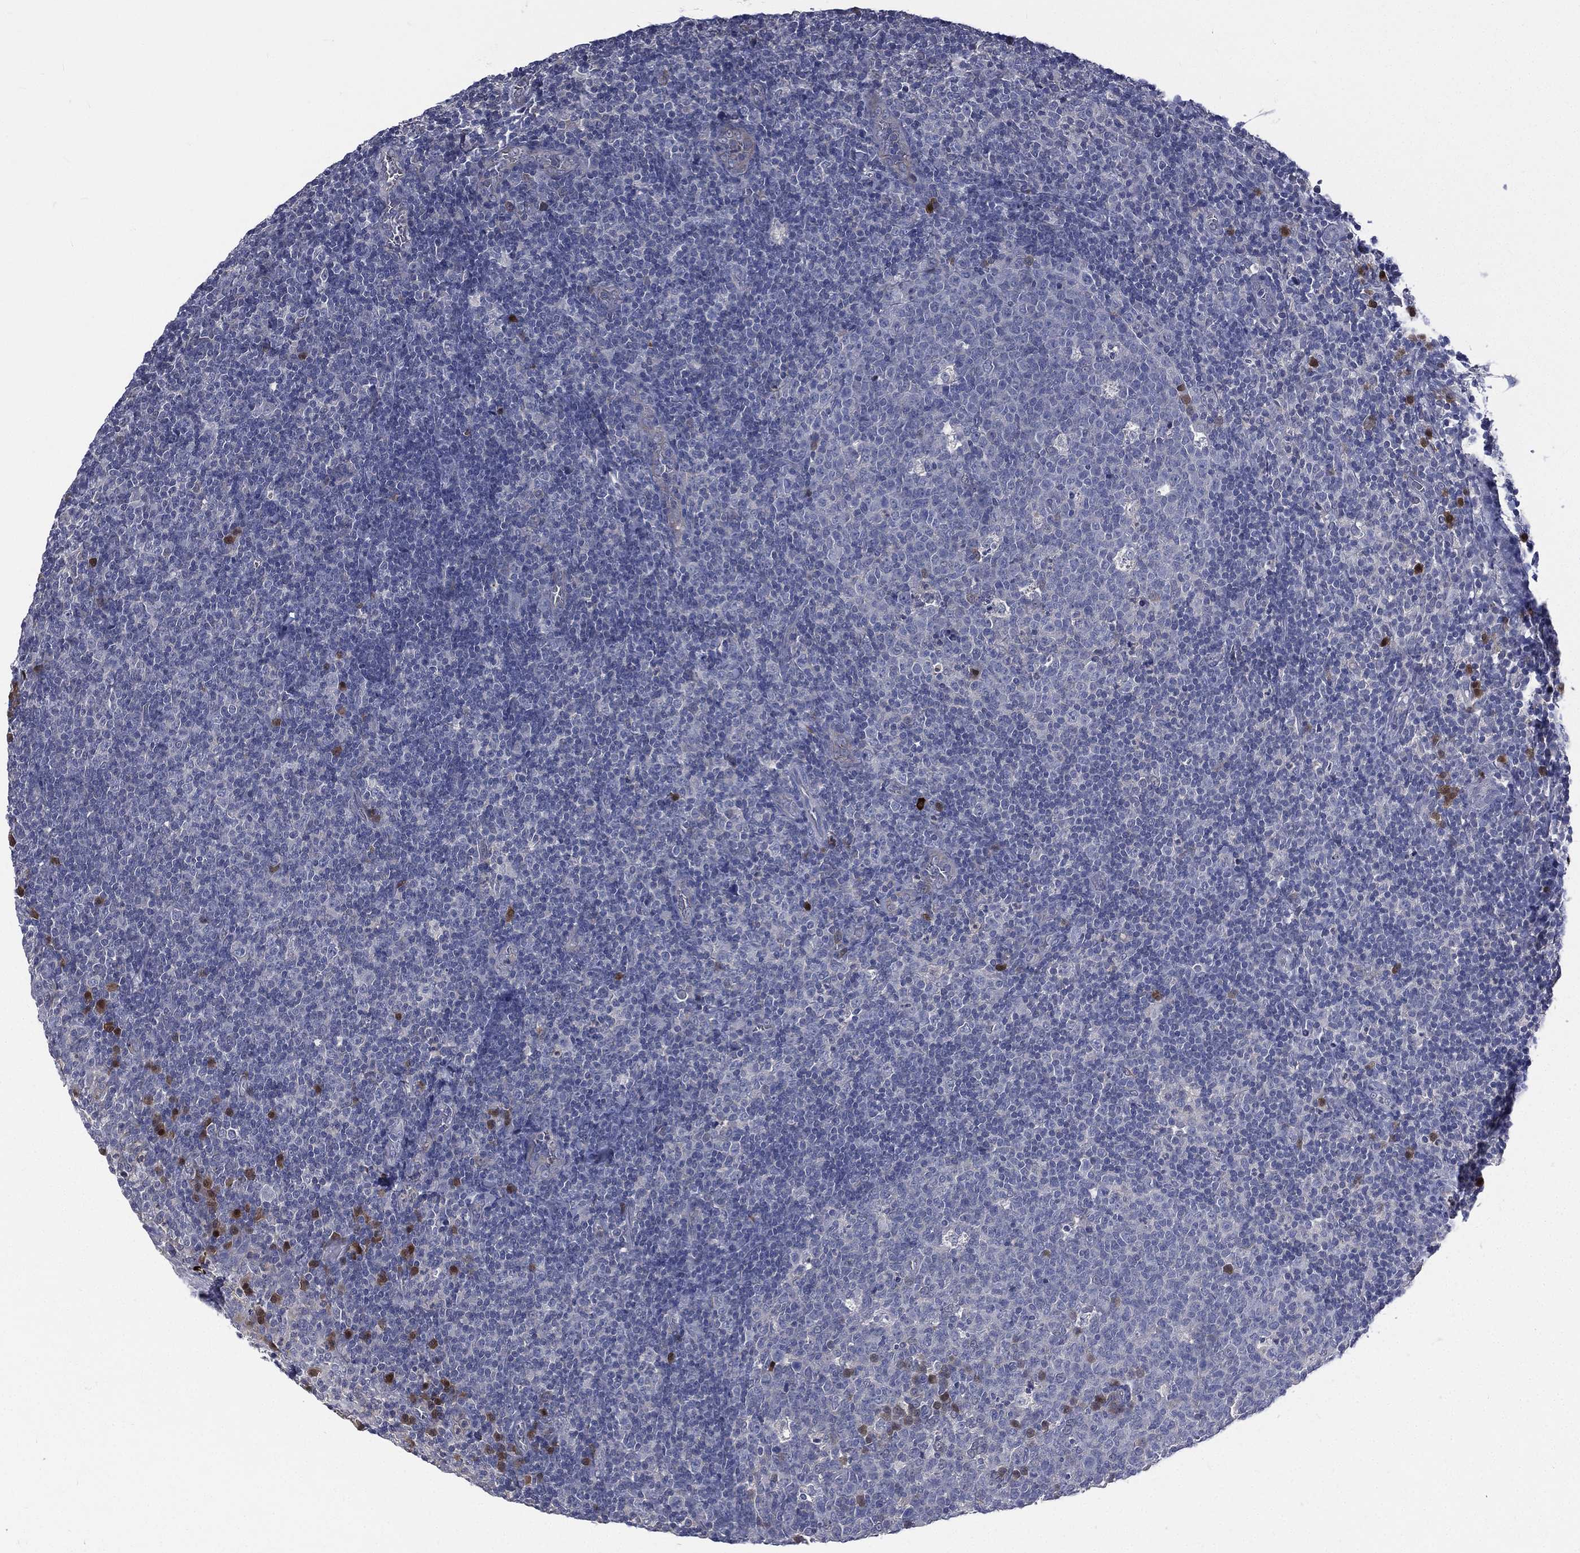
{"staining": {"intensity": "moderate", "quantity": "<25%", "location": "cytoplasmic/membranous,nuclear"}, "tissue": "tonsil", "cell_type": "Germinal center cells", "image_type": "normal", "snomed": [{"axis": "morphology", "description": "Normal tissue, NOS"}, {"axis": "topography", "description": "Tonsil"}], "caption": "Tonsil stained for a protein (brown) shows moderate cytoplasmic/membranous,nuclear positive positivity in approximately <25% of germinal center cells.", "gene": "CA12", "patient": {"sex": "female", "age": 5}}